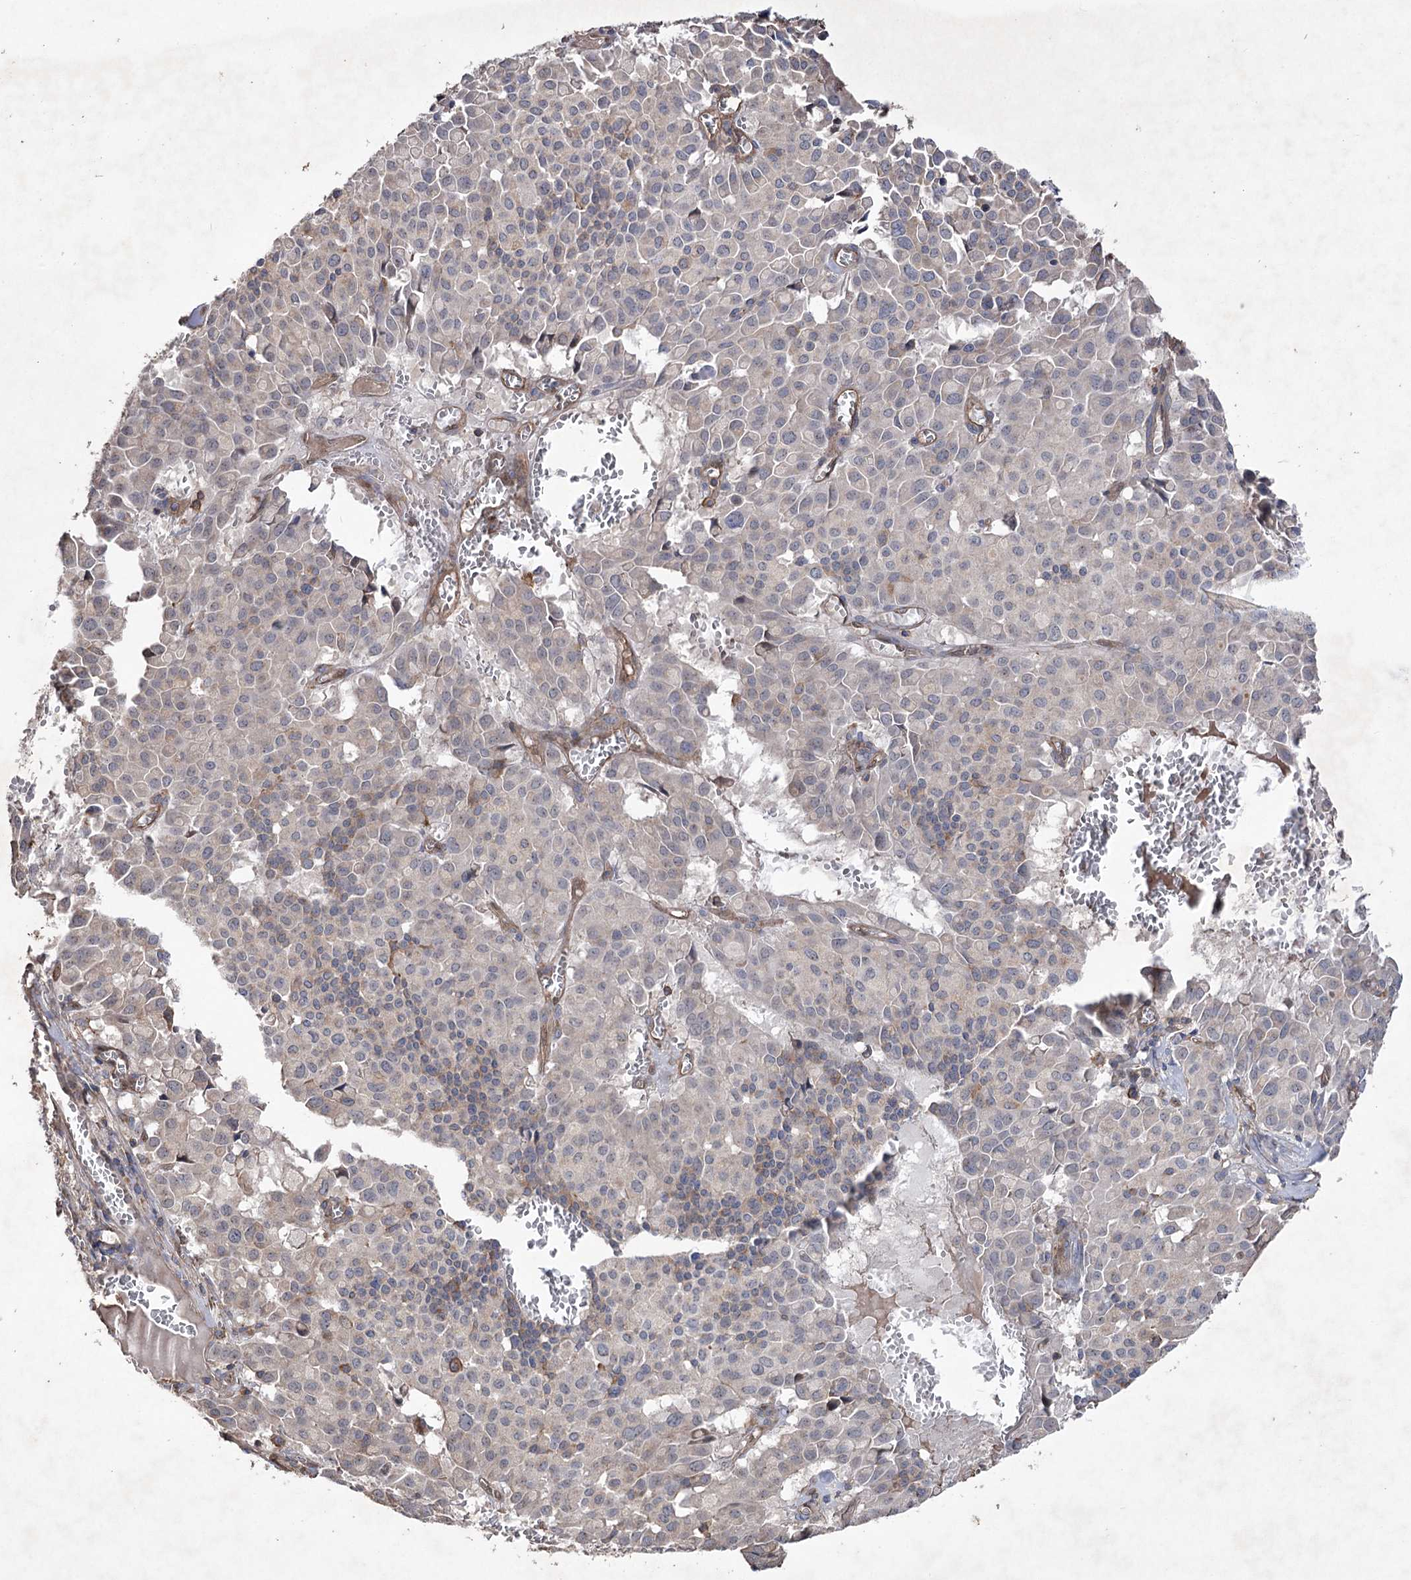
{"staining": {"intensity": "negative", "quantity": "none", "location": "none"}, "tissue": "pancreatic cancer", "cell_type": "Tumor cells", "image_type": "cancer", "snomed": [{"axis": "morphology", "description": "Adenocarcinoma, NOS"}, {"axis": "topography", "description": "Pancreas"}], "caption": "Pancreatic adenocarcinoma was stained to show a protein in brown. There is no significant staining in tumor cells.", "gene": "FAM13B", "patient": {"sex": "male", "age": 65}}